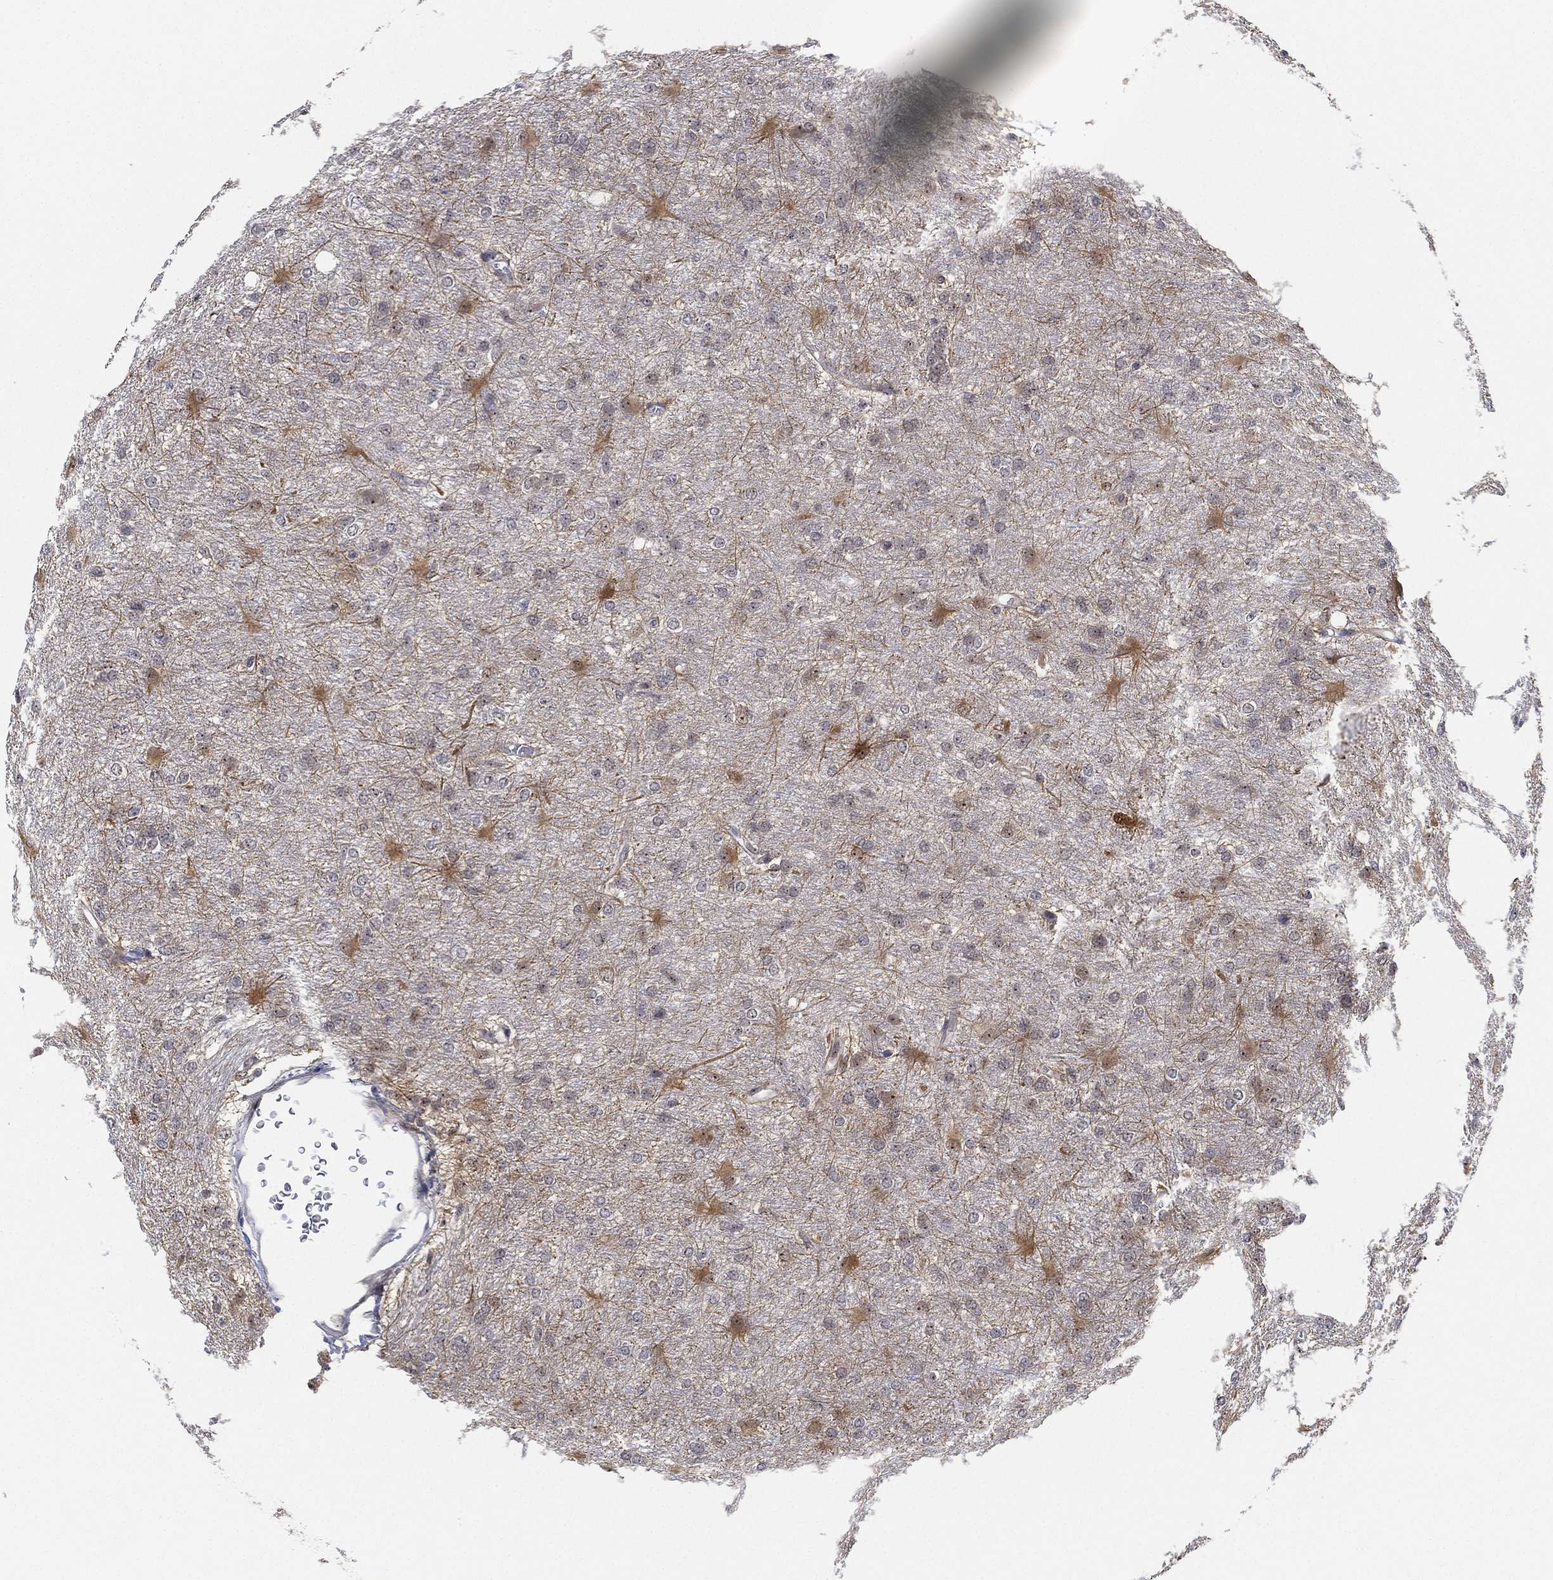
{"staining": {"intensity": "weak", "quantity": "<25%", "location": "cytoplasmic/membranous"}, "tissue": "glioma", "cell_type": "Tumor cells", "image_type": "cancer", "snomed": [{"axis": "morphology", "description": "Glioma, malignant, High grade"}, {"axis": "topography", "description": "Brain"}], "caption": "This is an immunohistochemistry micrograph of human malignant glioma (high-grade). There is no positivity in tumor cells.", "gene": "PPP1R16B", "patient": {"sex": "male", "age": 68}}